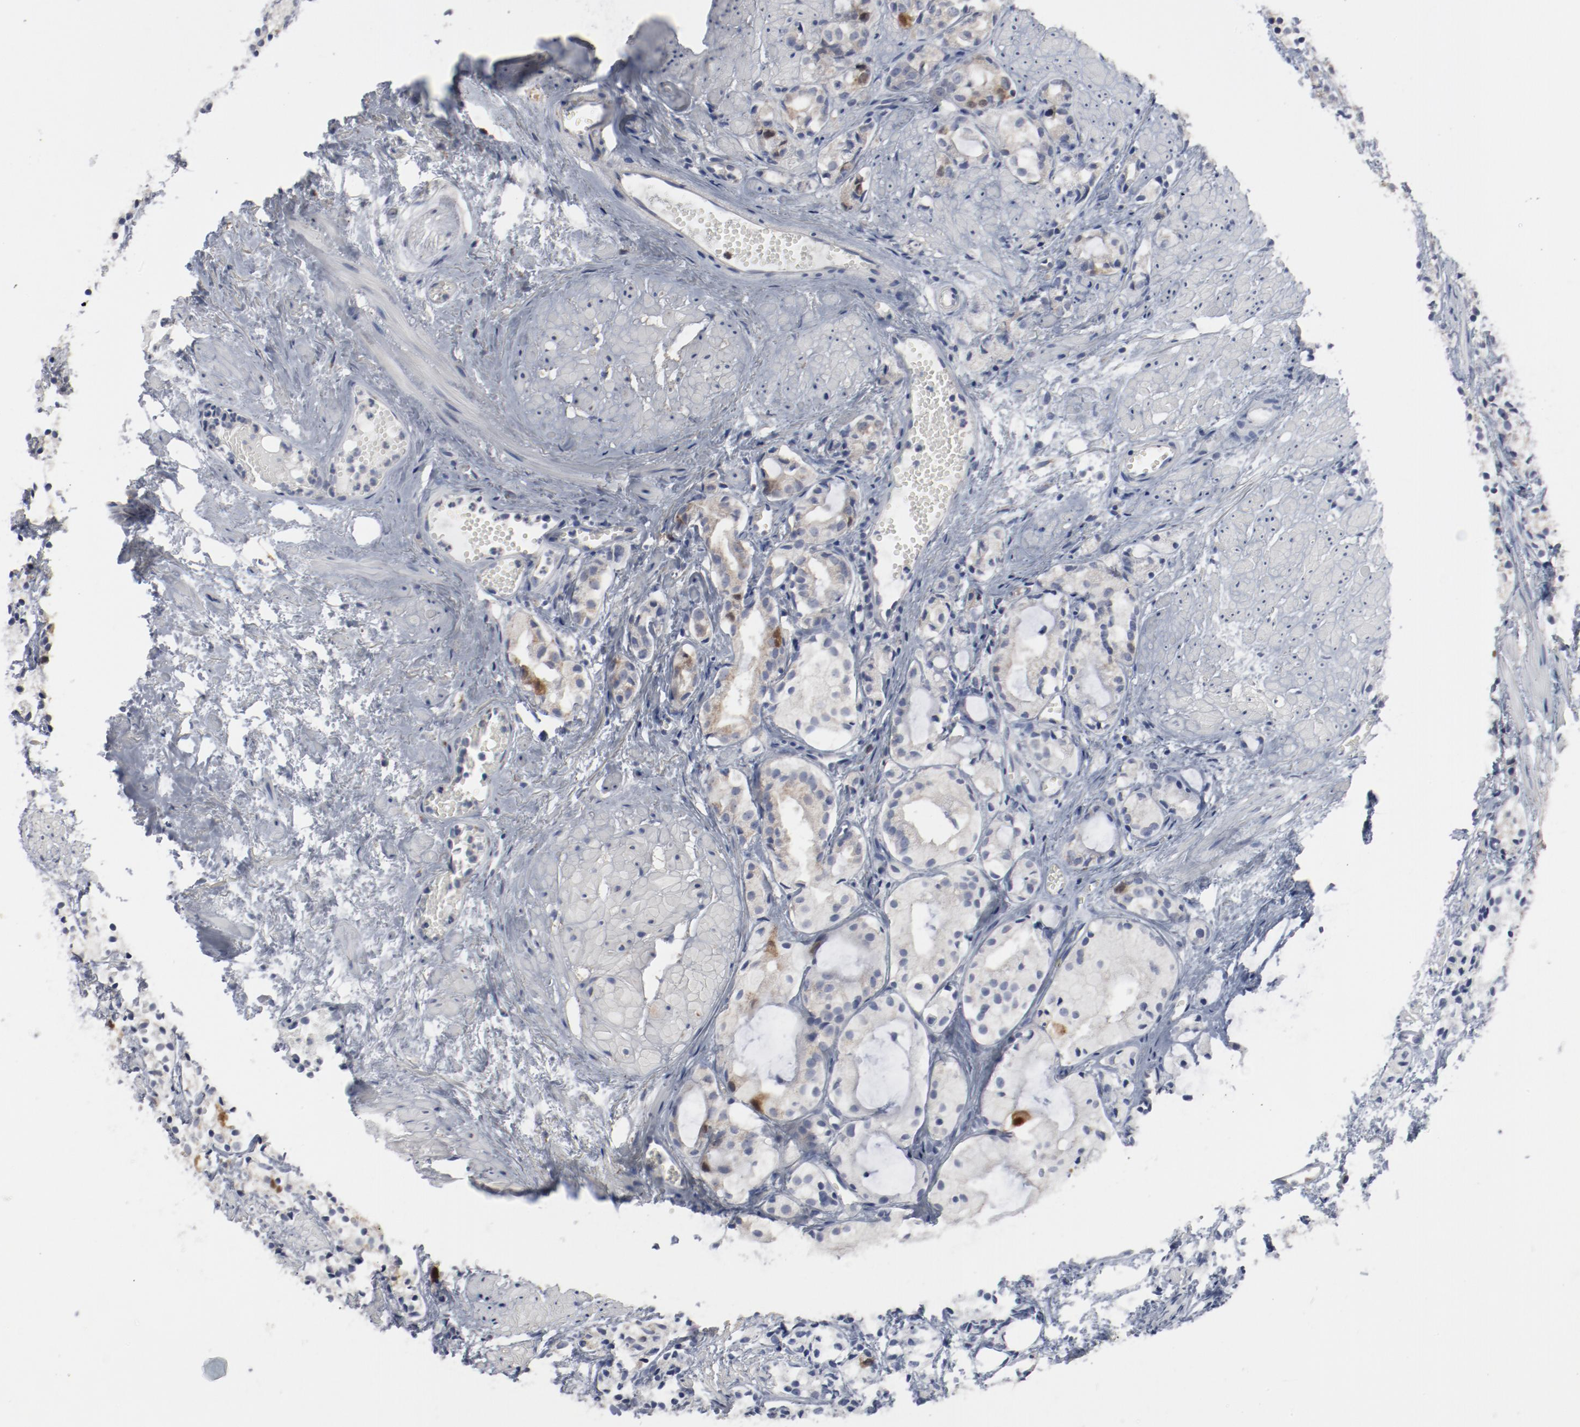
{"staining": {"intensity": "moderate", "quantity": "<25%", "location": "nuclear"}, "tissue": "prostate cancer", "cell_type": "Tumor cells", "image_type": "cancer", "snomed": [{"axis": "morphology", "description": "Adenocarcinoma, High grade"}, {"axis": "topography", "description": "Prostate"}], "caption": "Tumor cells exhibit moderate nuclear positivity in about <25% of cells in prostate cancer. The protein is shown in brown color, while the nuclei are stained blue.", "gene": "CDK1", "patient": {"sex": "male", "age": 85}}